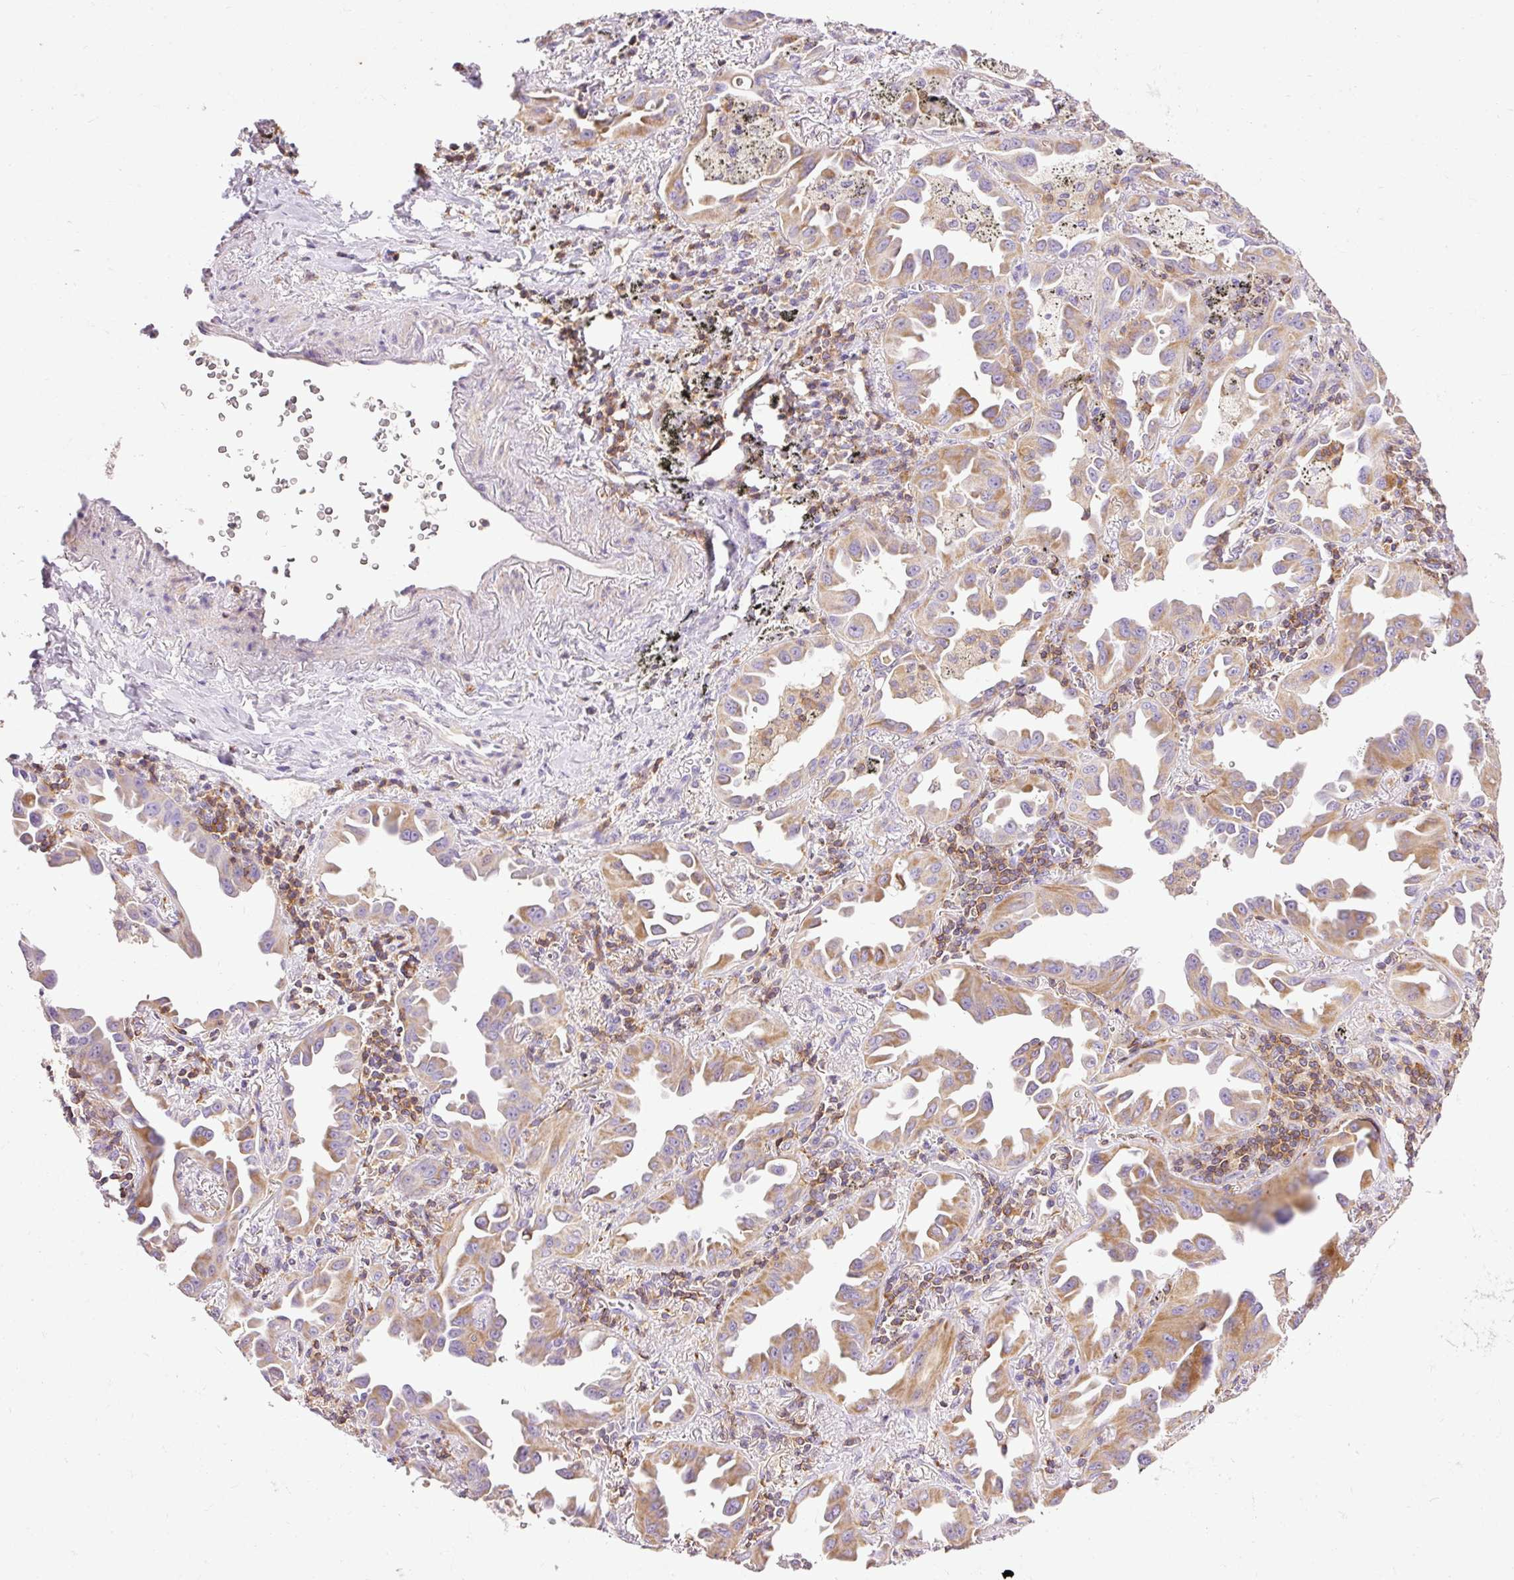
{"staining": {"intensity": "moderate", "quantity": ">75%", "location": "cytoplasmic/membranous"}, "tissue": "lung cancer", "cell_type": "Tumor cells", "image_type": "cancer", "snomed": [{"axis": "morphology", "description": "Adenocarcinoma, NOS"}, {"axis": "topography", "description": "Lung"}], "caption": "IHC of lung cancer (adenocarcinoma) demonstrates medium levels of moderate cytoplasmic/membranous positivity in about >75% of tumor cells.", "gene": "IMMT", "patient": {"sex": "male", "age": 68}}